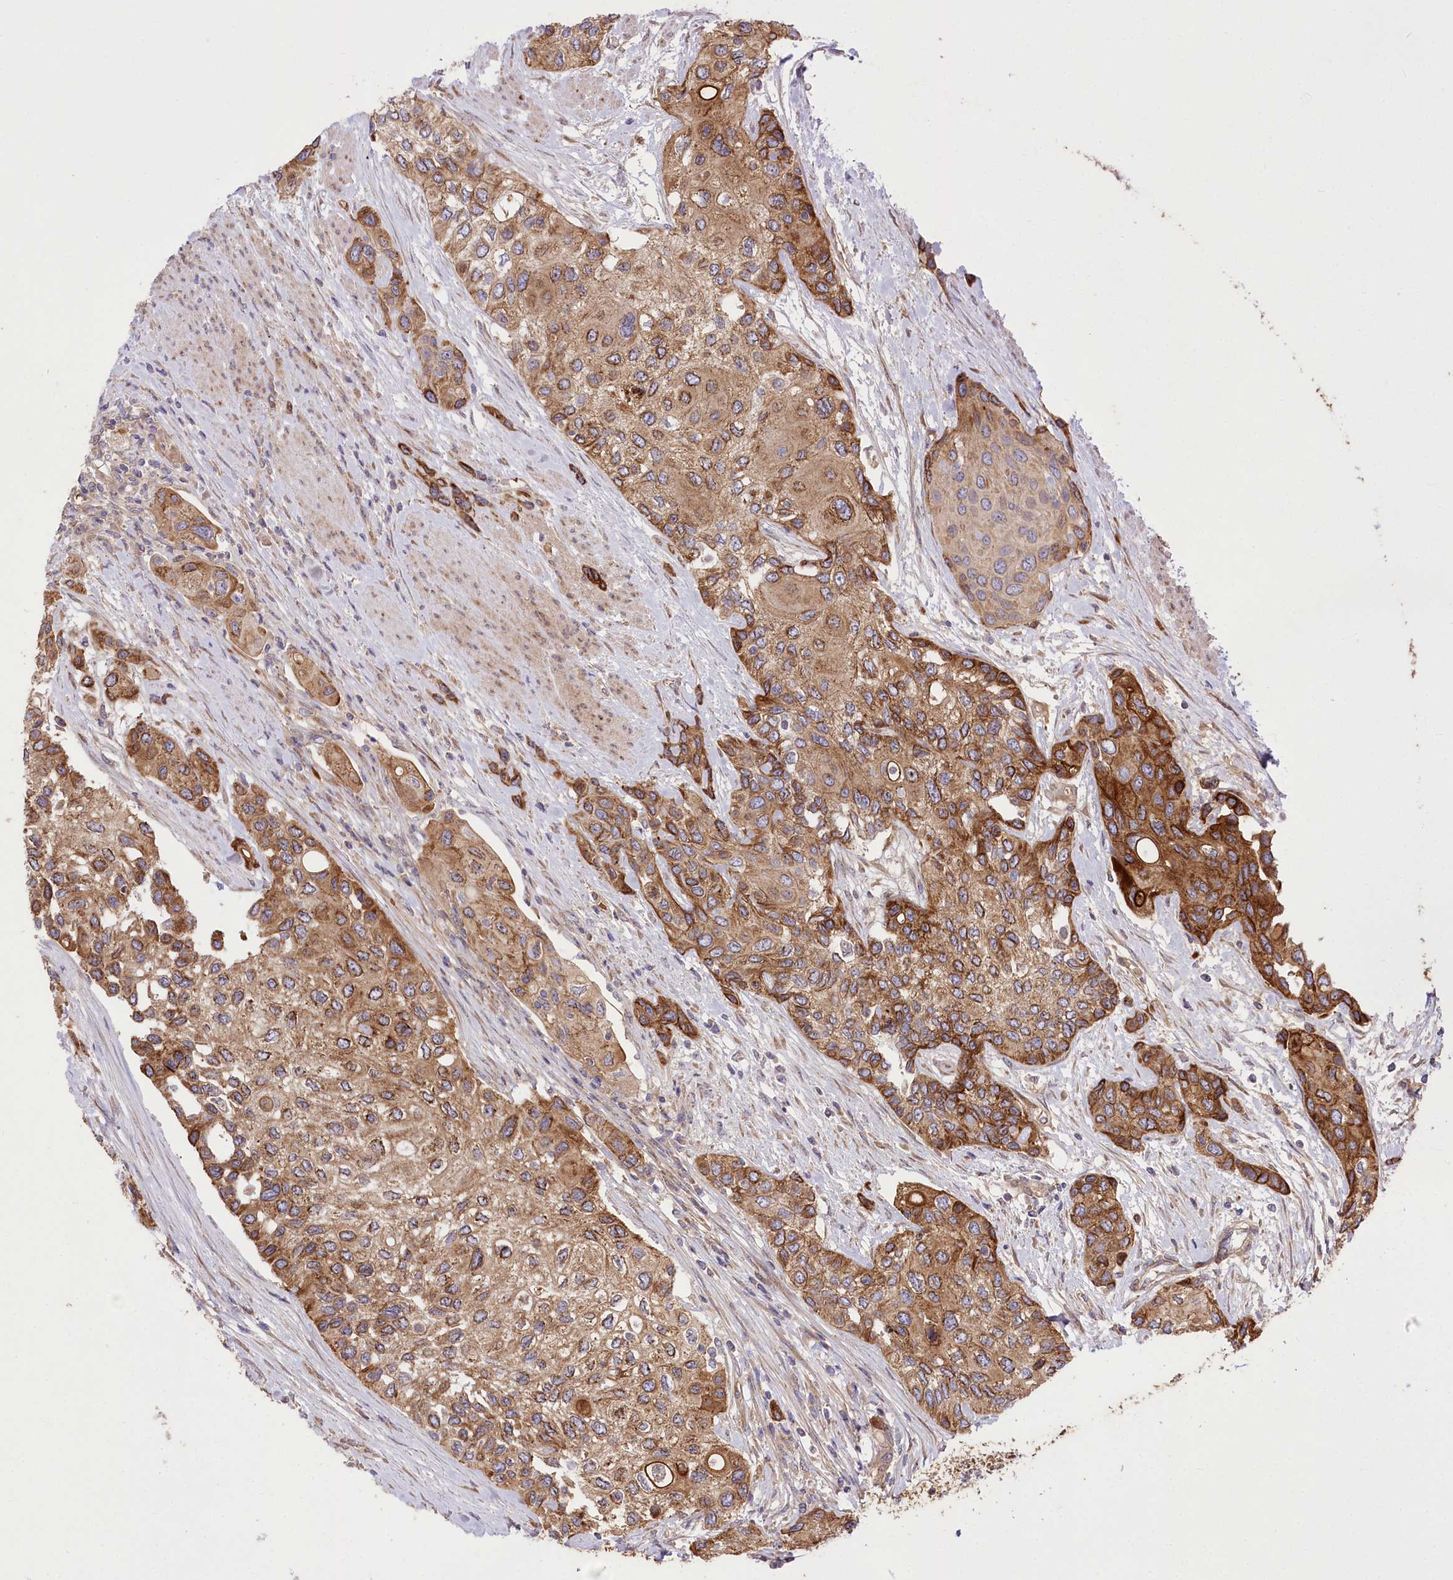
{"staining": {"intensity": "moderate", "quantity": ">75%", "location": "cytoplasmic/membranous"}, "tissue": "urothelial cancer", "cell_type": "Tumor cells", "image_type": "cancer", "snomed": [{"axis": "morphology", "description": "Normal tissue, NOS"}, {"axis": "morphology", "description": "Urothelial carcinoma, High grade"}, {"axis": "topography", "description": "Vascular tissue"}, {"axis": "topography", "description": "Urinary bladder"}], "caption": "Immunohistochemistry (IHC) staining of urothelial cancer, which displays medium levels of moderate cytoplasmic/membranous staining in approximately >75% of tumor cells indicating moderate cytoplasmic/membranous protein positivity. The staining was performed using DAB (brown) for protein detection and nuclei were counterstained in hematoxylin (blue).", "gene": "TRUB1", "patient": {"sex": "female", "age": 56}}